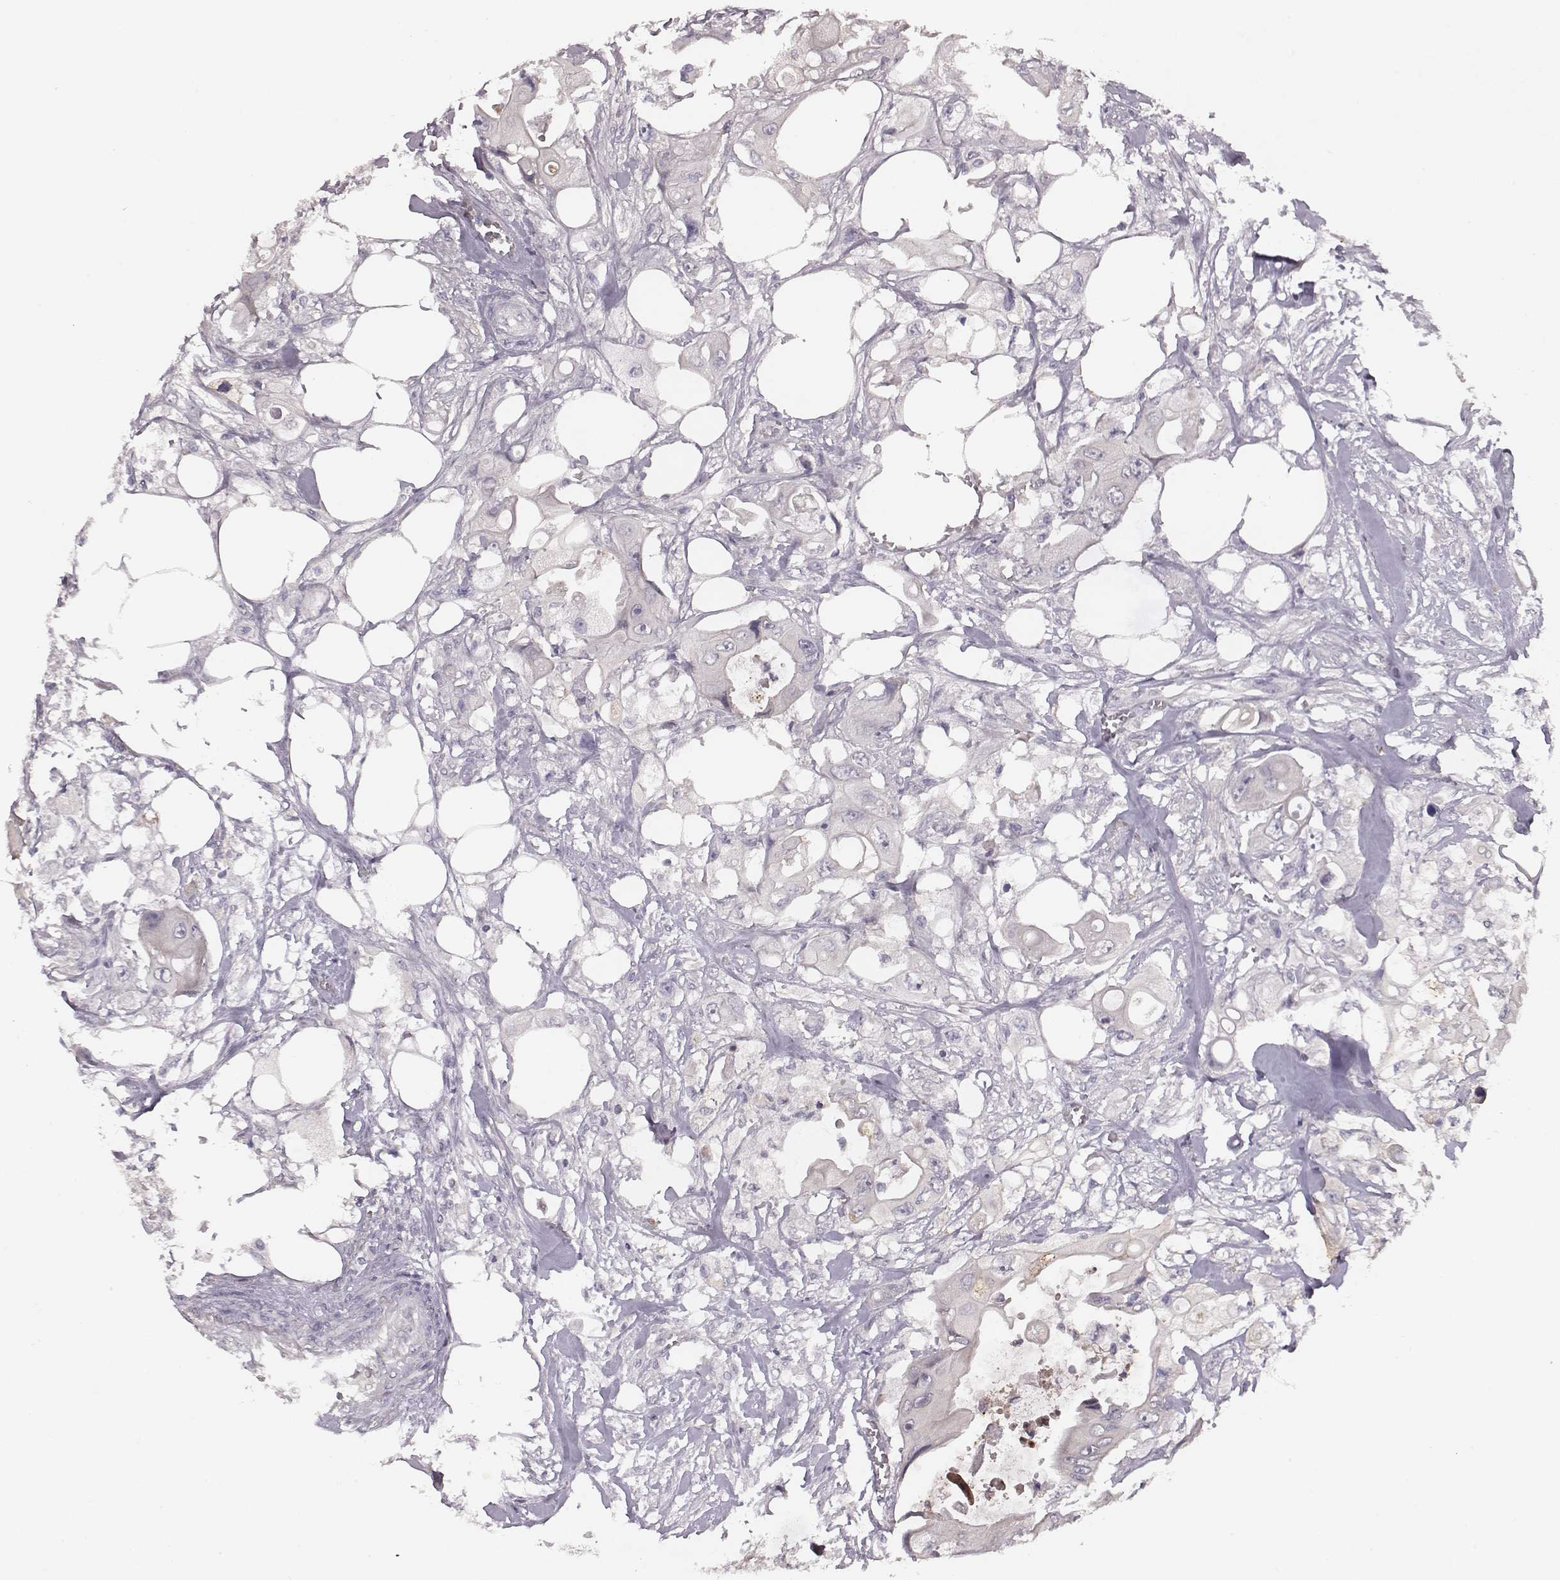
{"staining": {"intensity": "negative", "quantity": "none", "location": "none"}, "tissue": "colorectal cancer", "cell_type": "Tumor cells", "image_type": "cancer", "snomed": [{"axis": "morphology", "description": "Adenocarcinoma, NOS"}, {"axis": "topography", "description": "Rectum"}], "caption": "An IHC micrograph of colorectal adenocarcinoma is shown. There is no staining in tumor cells of colorectal adenocarcinoma.", "gene": "SLC22A6", "patient": {"sex": "male", "age": 63}}